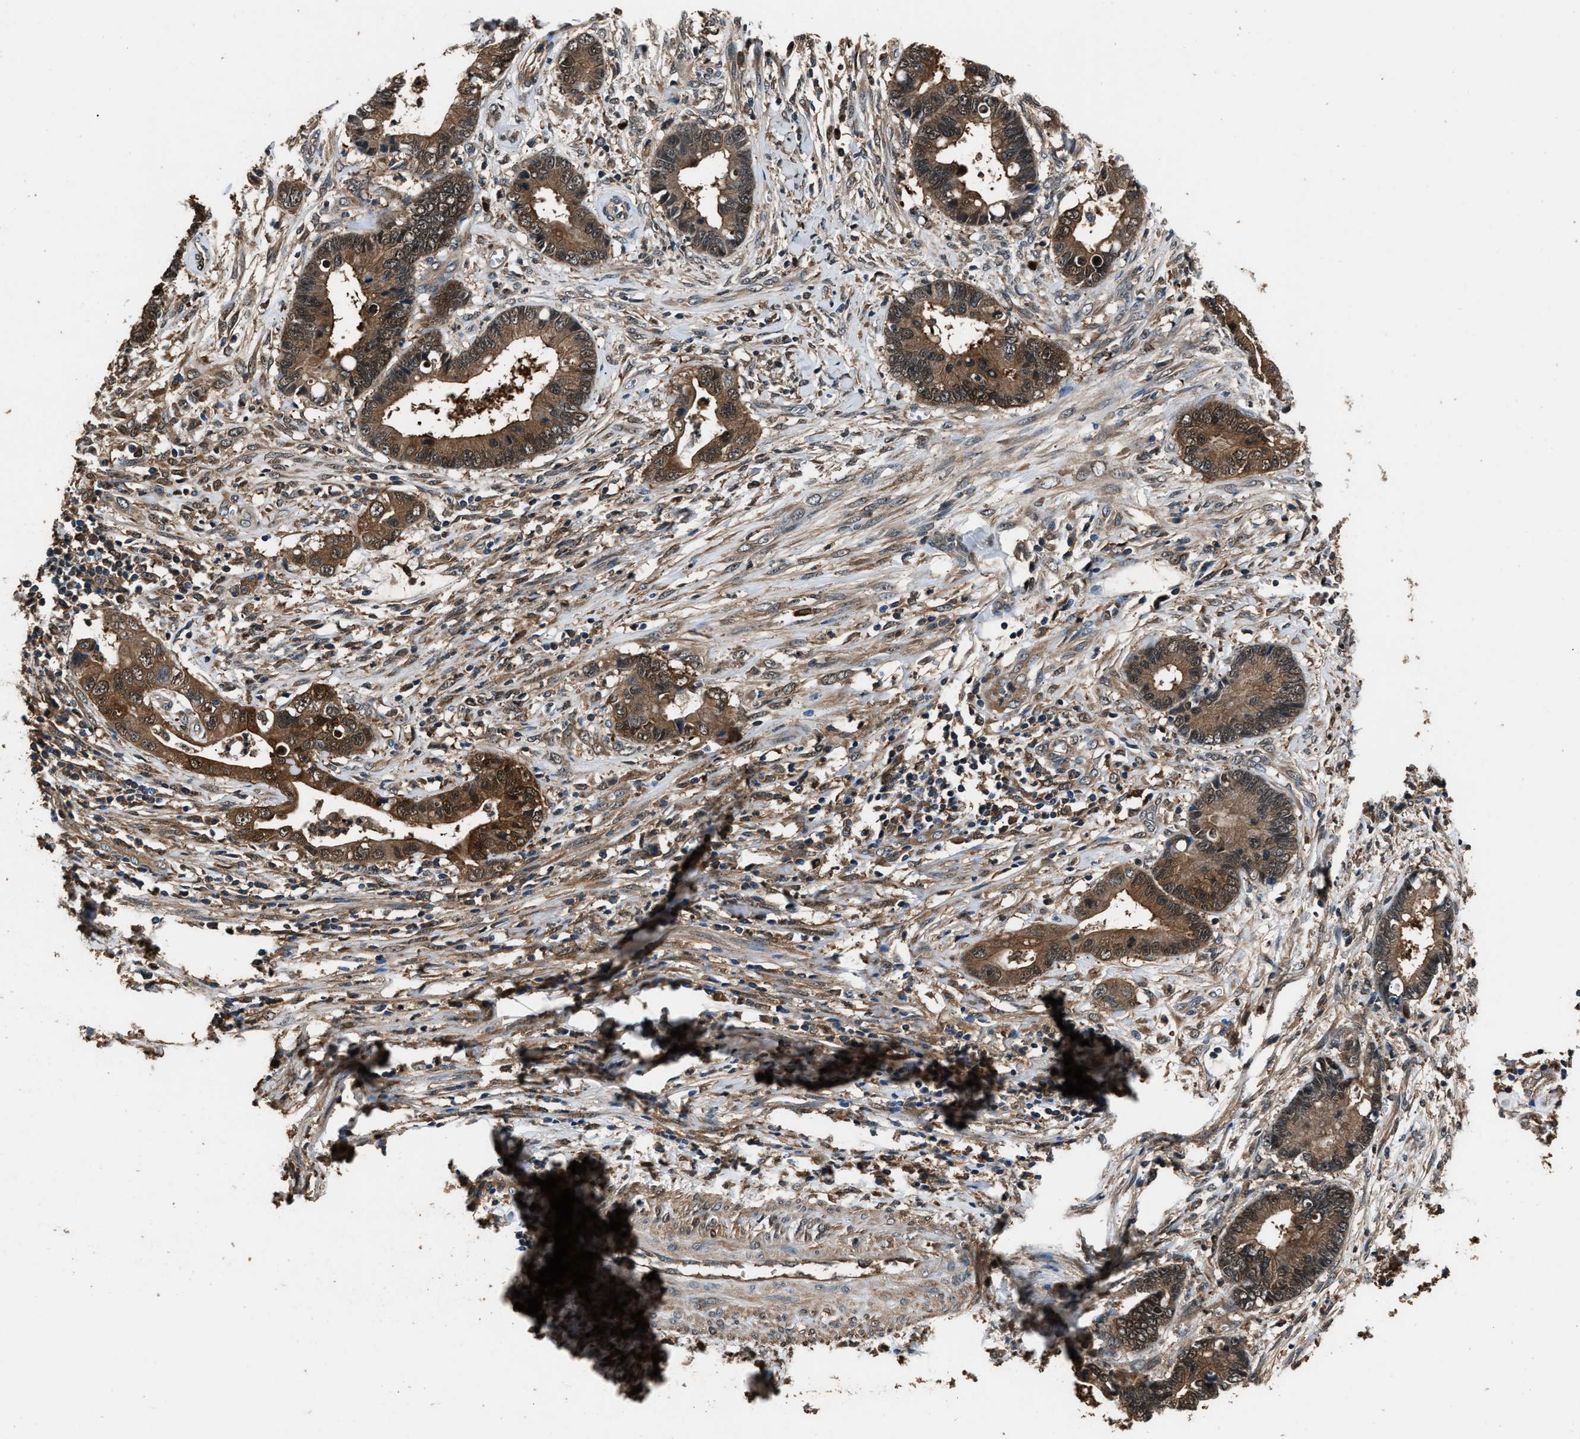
{"staining": {"intensity": "moderate", "quantity": ">75%", "location": "cytoplasmic/membranous"}, "tissue": "cervical cancer", "cell_type": "Tumor cells", "image_type": "cancer", "snomed": [{"axis": "morphology", "description": "Adenocarcinoma, NOS"}, {"axis": "topography", "description": "Cervix"}], "caption": "Protein staining of cervical cancer tissue displays moderate cytoplasmic/membranous positivity in about >75% of tumor cells.", "gene": "GSTP1", "patient": {"sex": "female", "age": 44}}